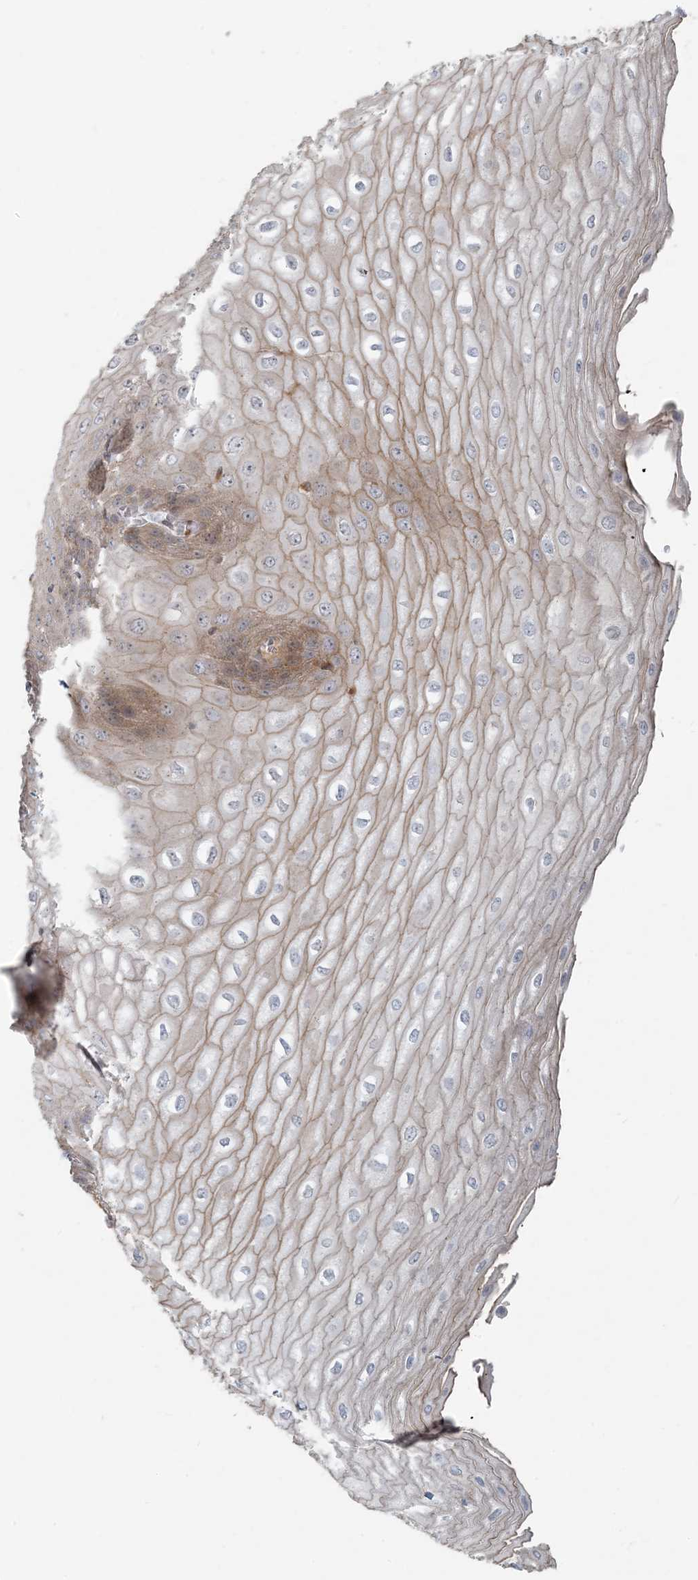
{"staining": {"intensity": "moderate", "quantity": "<25%", "location": "cytoplasmic/membranous,nuclear"}, "tissue": "esophagus", "cell_type": "Squamous epithelial cells", "image_type": "normal", "snomed": [{"axis": "morphology", "description": "Normal tissue, NOS"}, {"axis": "topography", "description": "Esophagus"}], "caption": "Immunohistochemistry (IHC) (DAB (3,3'-diaminobenzidine)) staining of unremarkable human esophagus exhibits moderate cytoplasmic/membranous,nuclear protein expression in about <25% of squamous epithelial cells.", "gene": "HACL1", "patient": {"sex": "male", "age": 60}}